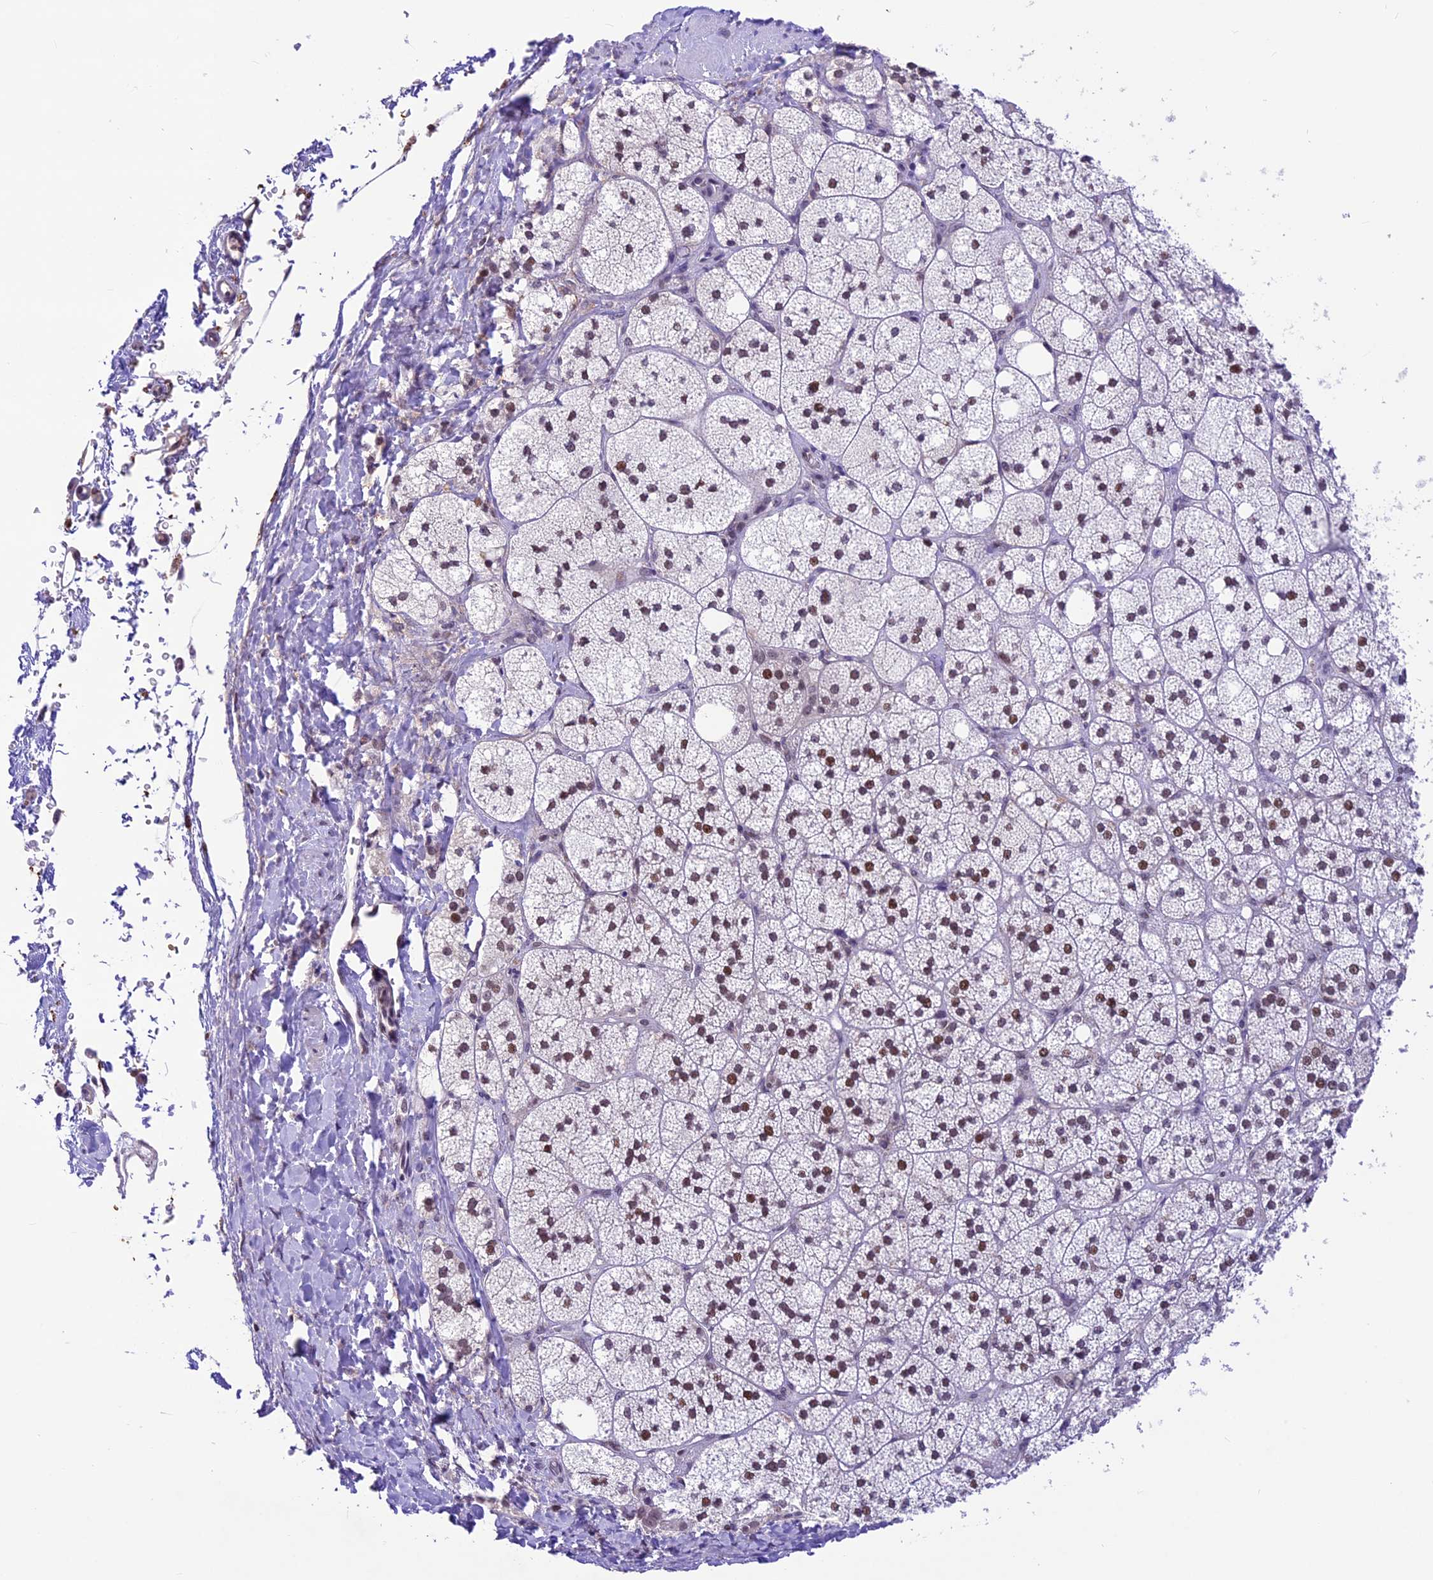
{"staining": {"intensity": "strong", "quantity": "25%-75%", "location": "cytoplasmic/membranous,nuclear"}, "tissue": "adrenal gland", "cell_type": "Glandular cells", "image_type": "normal", "snomed": [{"axis": "morphology", "description": "Normal tissue, NOS"}, {"axis": "topography", "description": "Adrenal gland"}], "caption": "High-power microscopy captured an immunohistochemistry (IHC) image of benign adrenal gland, revealing strong cytoplasmic/membranous,nuclear positivity in about 25%-75% of glandular cells.", "gene": "SHKBP1", "patient": {"sex": "male", "age": 61}}